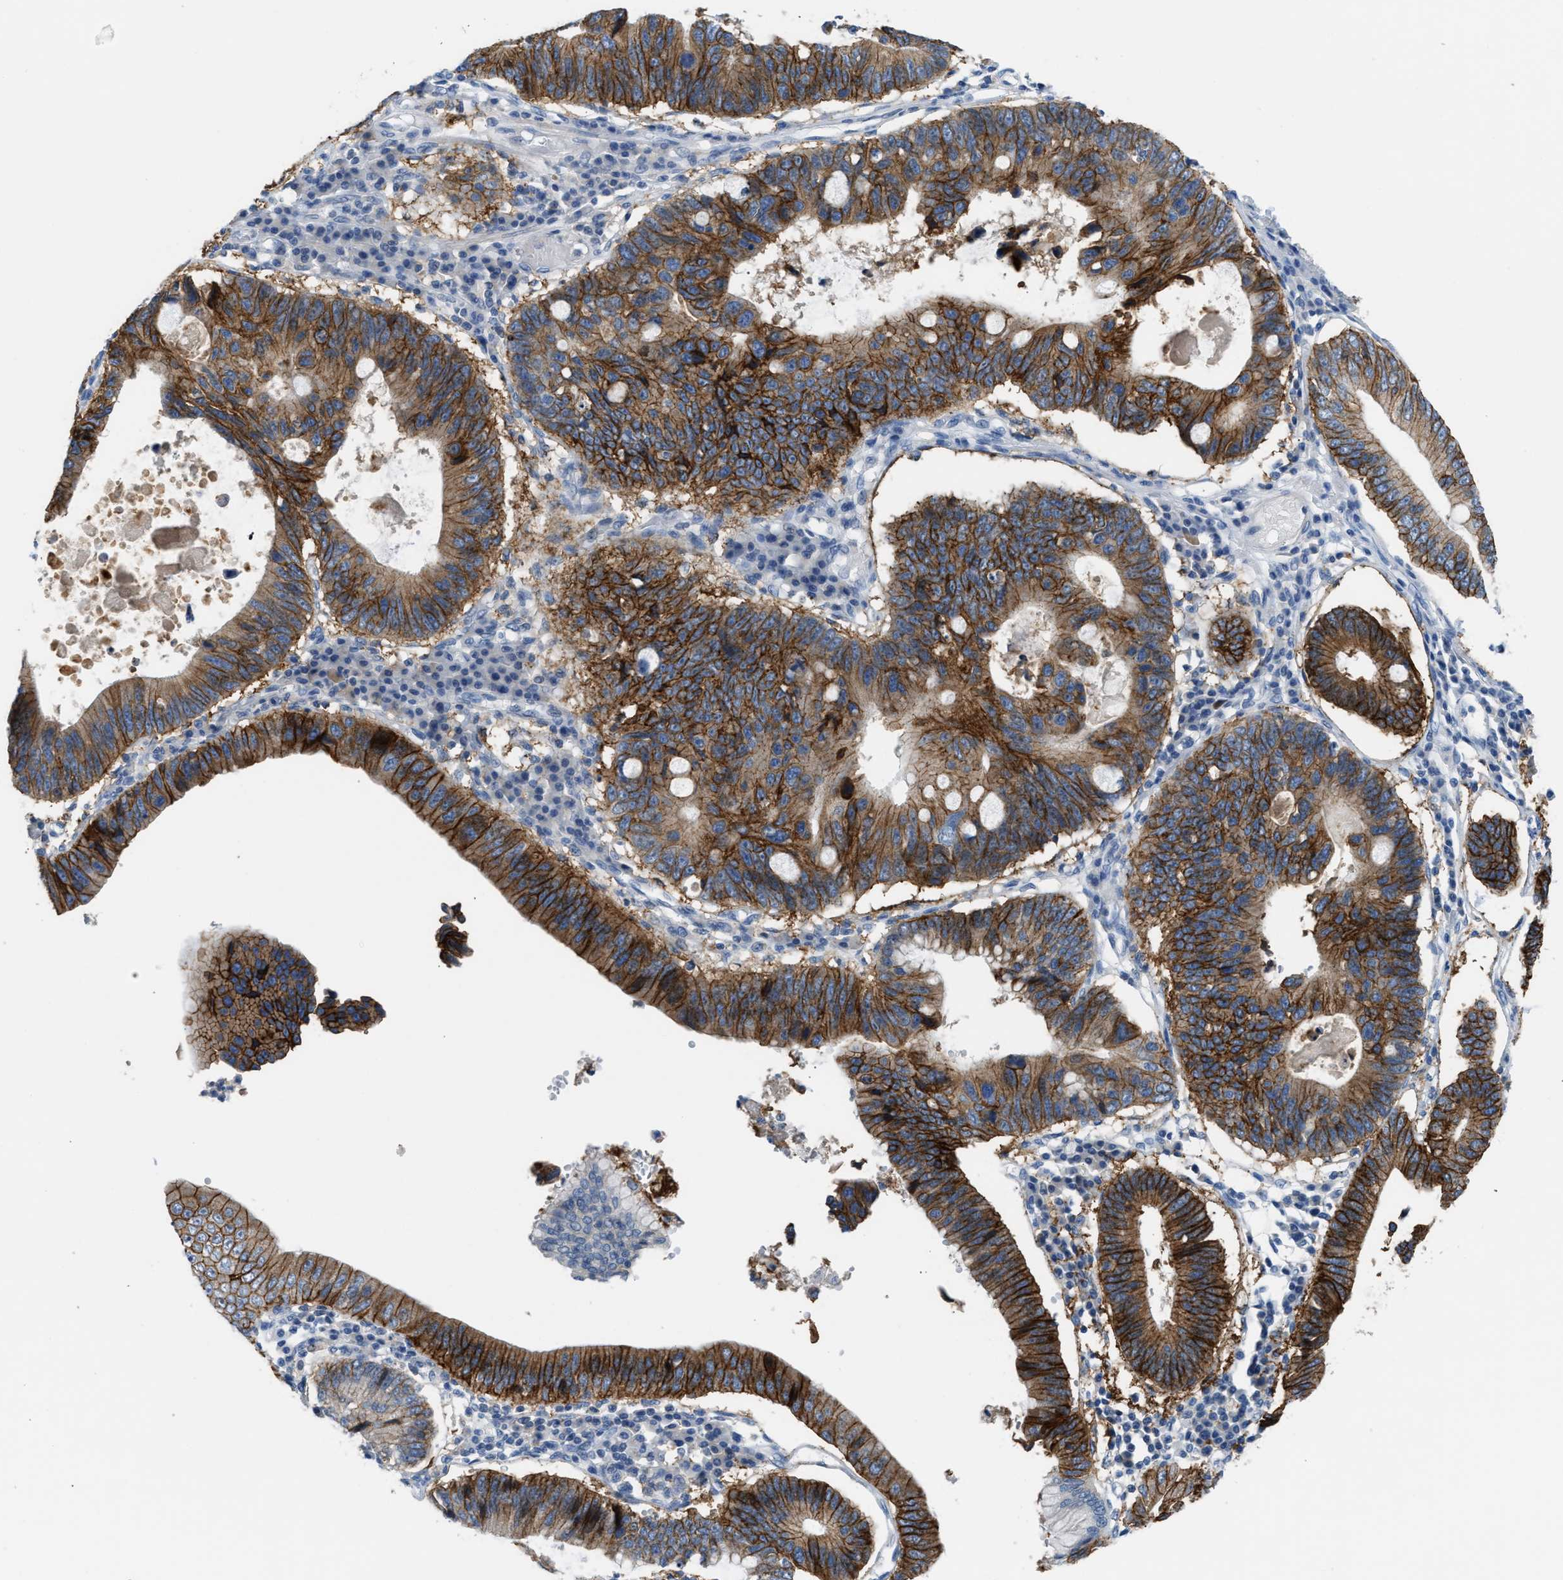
{"staining": {"intensity": "strong", "quantity": ">75%", "location": "cytoplasmic/membranous"}, "tissue": "stomach cancer", "cell_type": "Tumor cells", "image_type": "cancer", "snomed": [{"axis": "morphology", "description": "Adenocarcinoma, NOS"}, {"axis": "topography", "description": "Stomach"}], "caption": "Stomach cancer was stained to show a protein in brown. There is high levels of strong cytoplasmic/membranous staining in approximately >75% of tumor cells. Immunohistochemistry (ihc) stains the protein in brown and the nuclei are stained blue.", "gene": "ERBB2", "patient": {"sex": "male", "age": 59}}